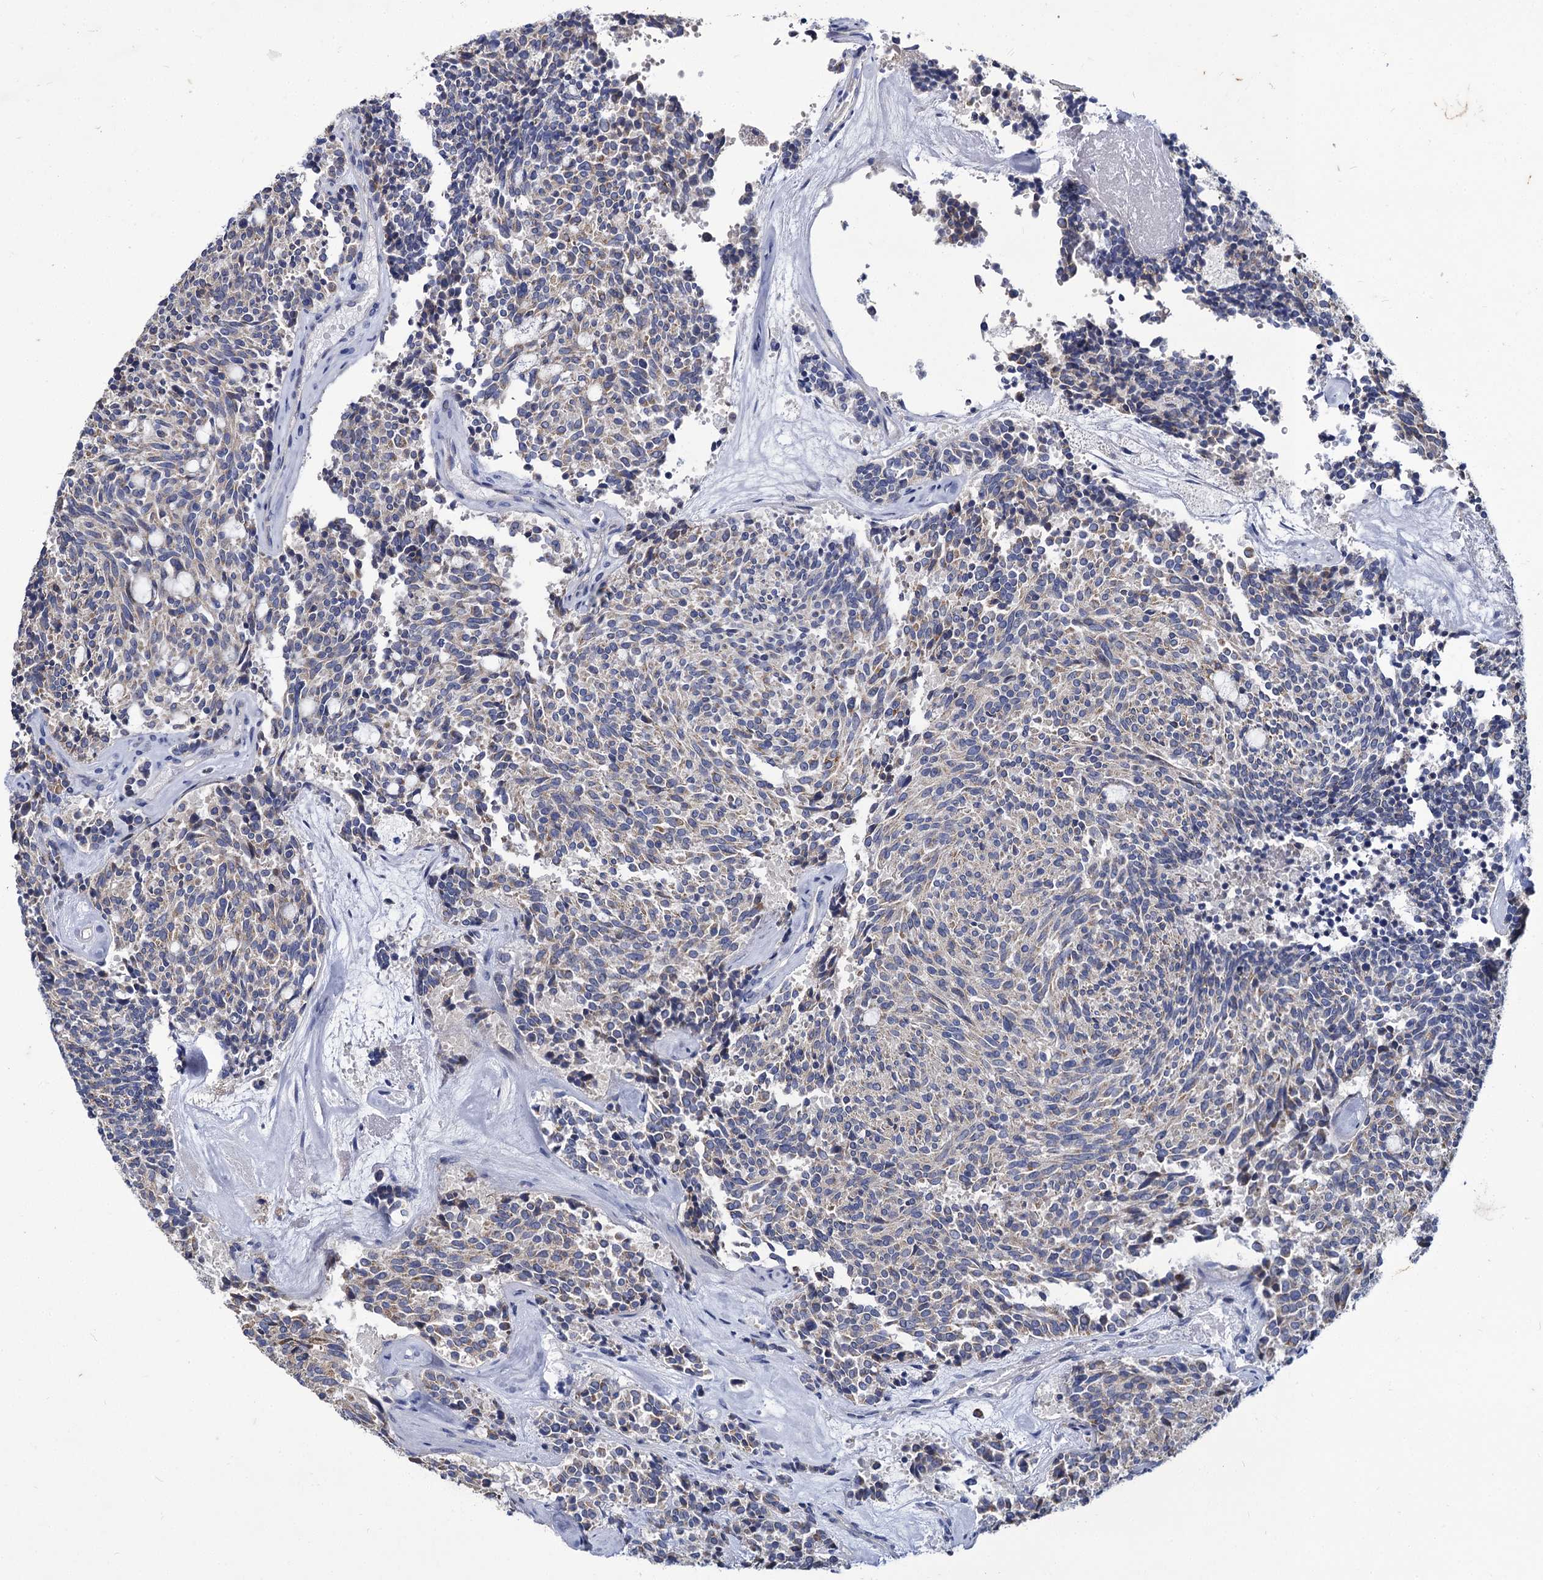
{"staining": {"intensity": "weak", "quantity": "<25%", "location": "cytoplasmic/membranous"}, "tissue": "carcinoid", "cell_type": "Tumor cells", "image_type": "cancer", "snomed": [{"axis": "morphology", "description": "Carcinoid, malignant, NOS"}, {"axis": "topography", "description": "Pancreas"}], "caption": "There is no significant staining in tumor cells of carcinoid (malignant).", "gene": "PANX2", "patient": {"sex": "female", "age": 54}}